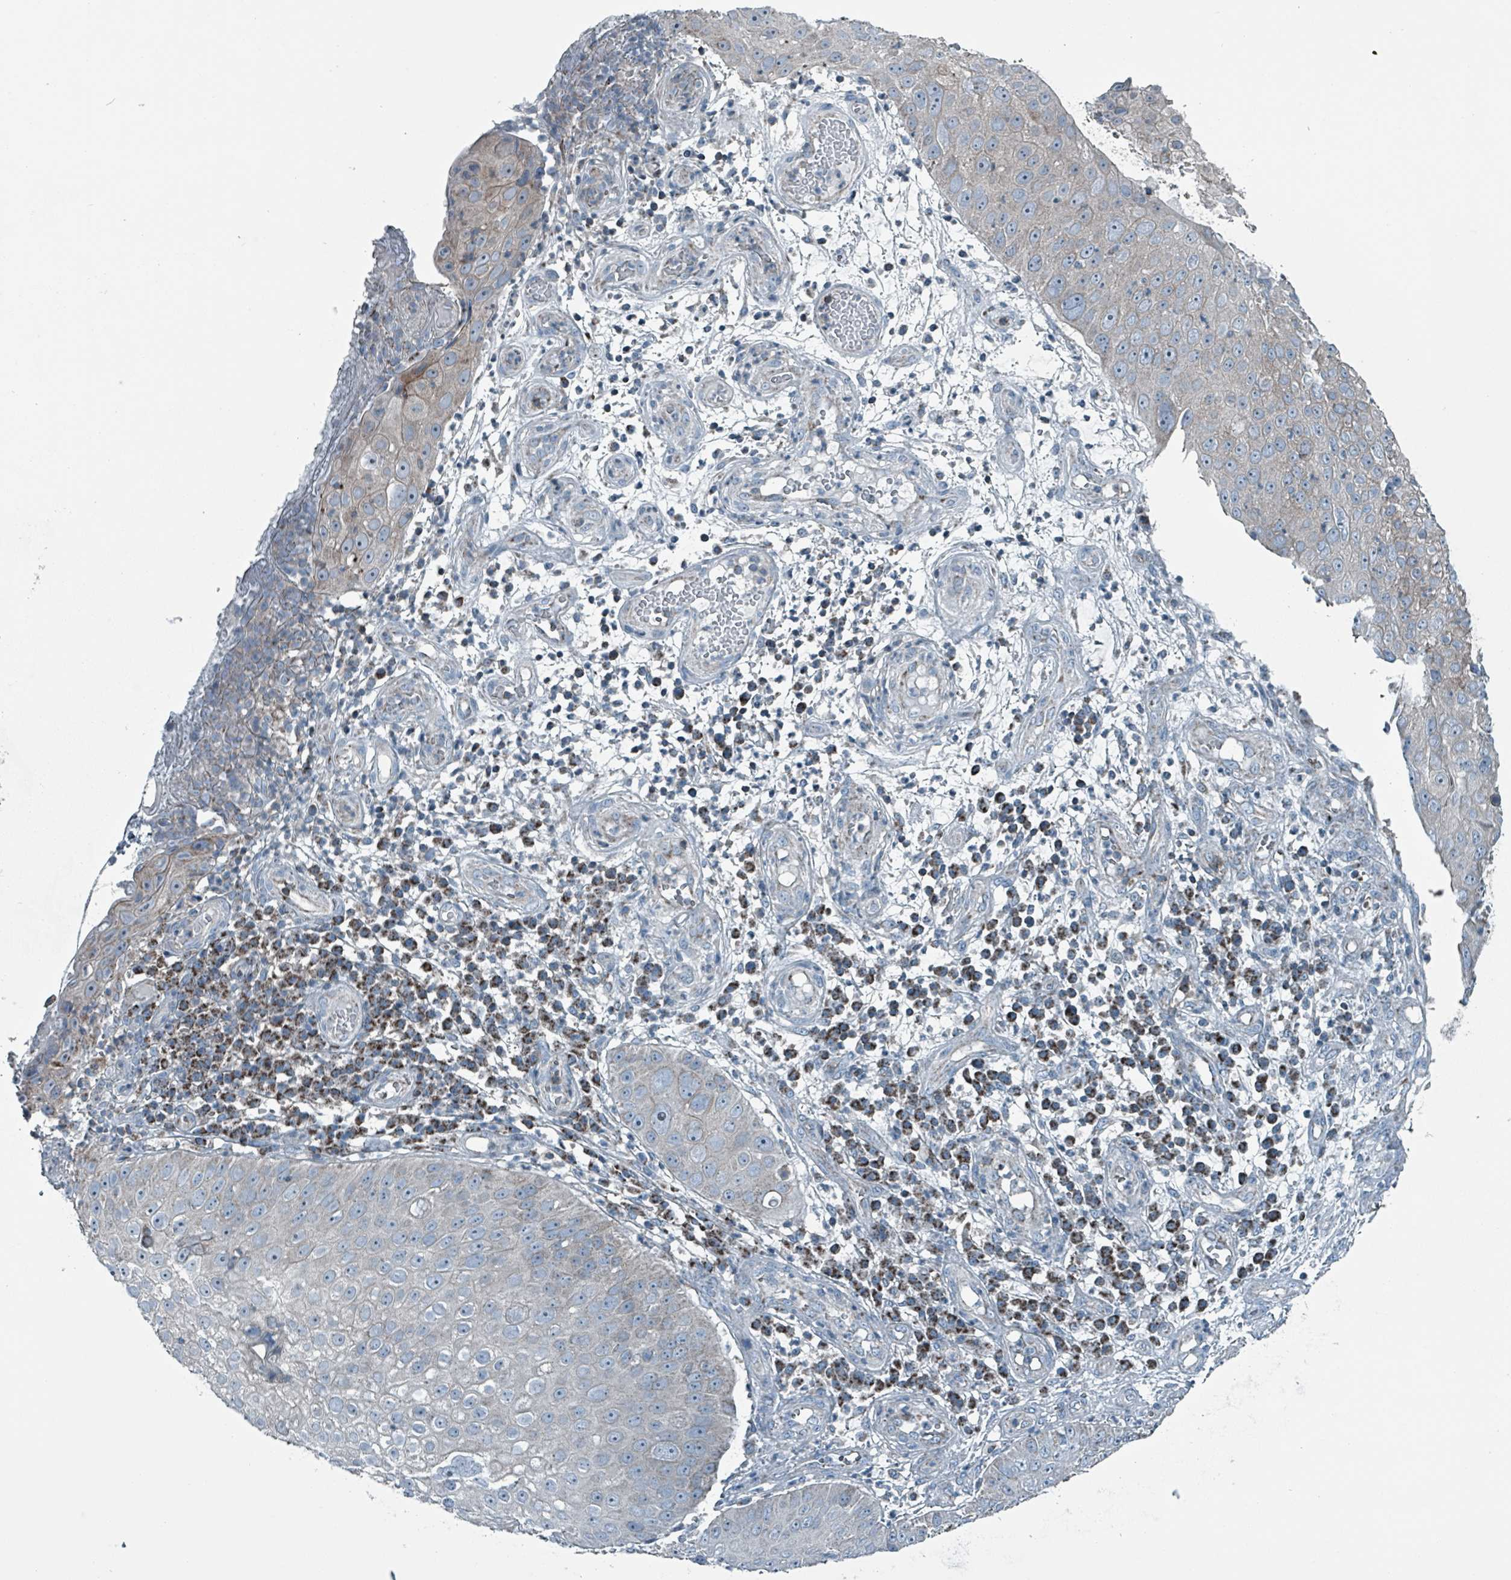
{"staining": {"intensity": "negative", "quantity": "none", "location": "none"}, "tissue": "skin cancer", "cell_type": "Tumor cells", "image_type": "cancer", "snomed": [{"axis": "morphology", "description": "Squamous cell carcinoma, NOS"}, {"axis": "topography", "description": "Skin"}], "caption": "A high-resolution histopathology image shows immunohistochemistry (IHC) staining of skin cancer (squamous cell carcinoma), which reveals no significant positivity in tumor cells. (DAB (3,3'-diaminobenzidine) immunohistochemistry (IHC), high magnification).", "gene": "ABHD18", "patient": {"sex": "male", "age": 71}}